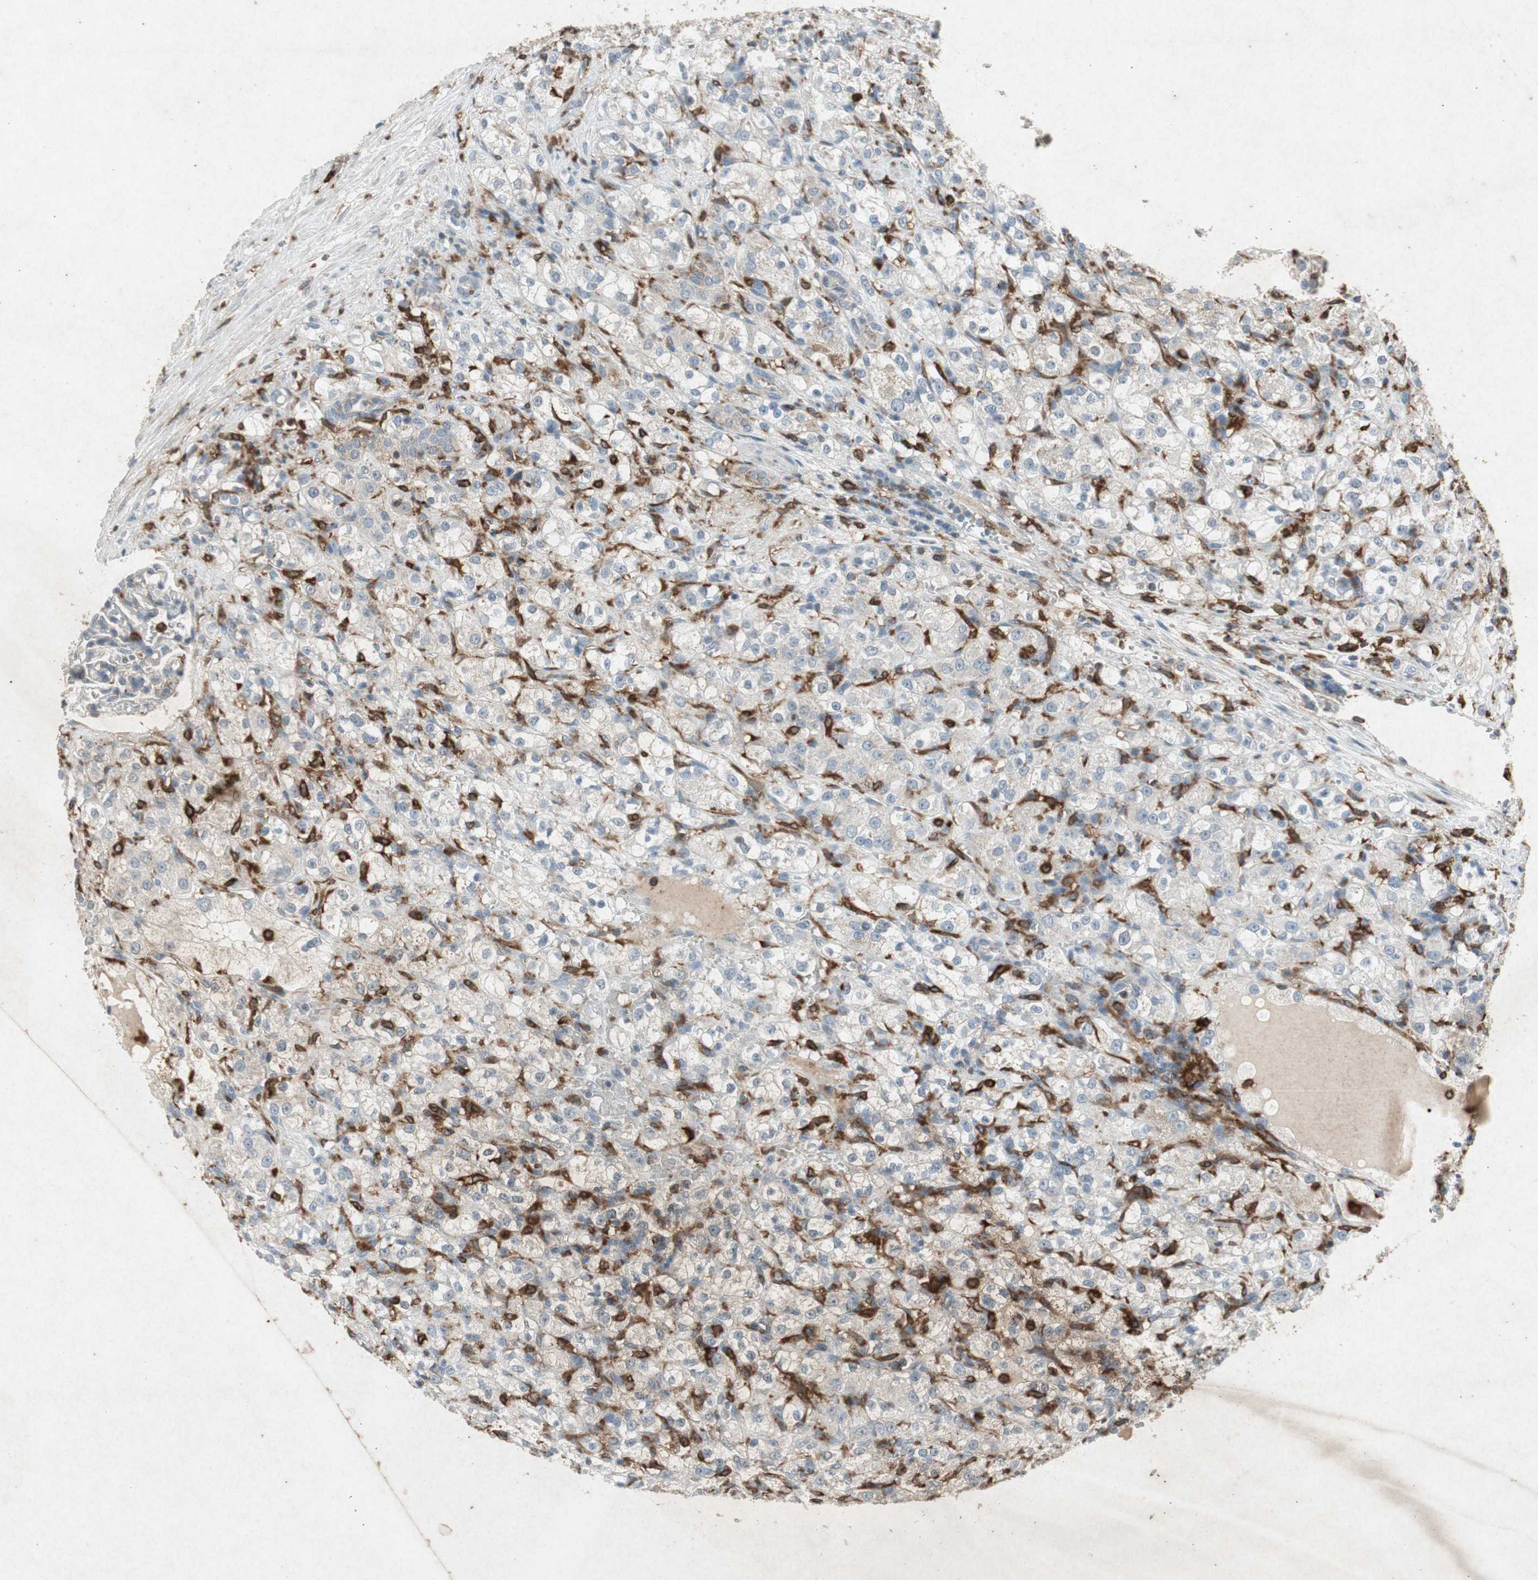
{"staining": {"intensity": "weak", "quantity": "25%-75%", "location": "cytoplasmic/membranous"}, "tissue": "renal cancer", "cell_type": "Tumor cells", "image_type": "cancer", "snomed": [{"axis": "morphology", "description": "Normal tissue, NOS"}, {"axis": "morphology", "description": "Adenocarcinoma, NOS"}, {"axis": "topography", "description": "Kidney"}], "caption": "A high-resolution image shows IHC staining of adenocarcinoma (renal), which reveals weak cytoplasmic/membranous positivity in about 25%-75% of tumor cells.", "gene": "TYROBP", "patient": {"sex": "male", "age": 61}}